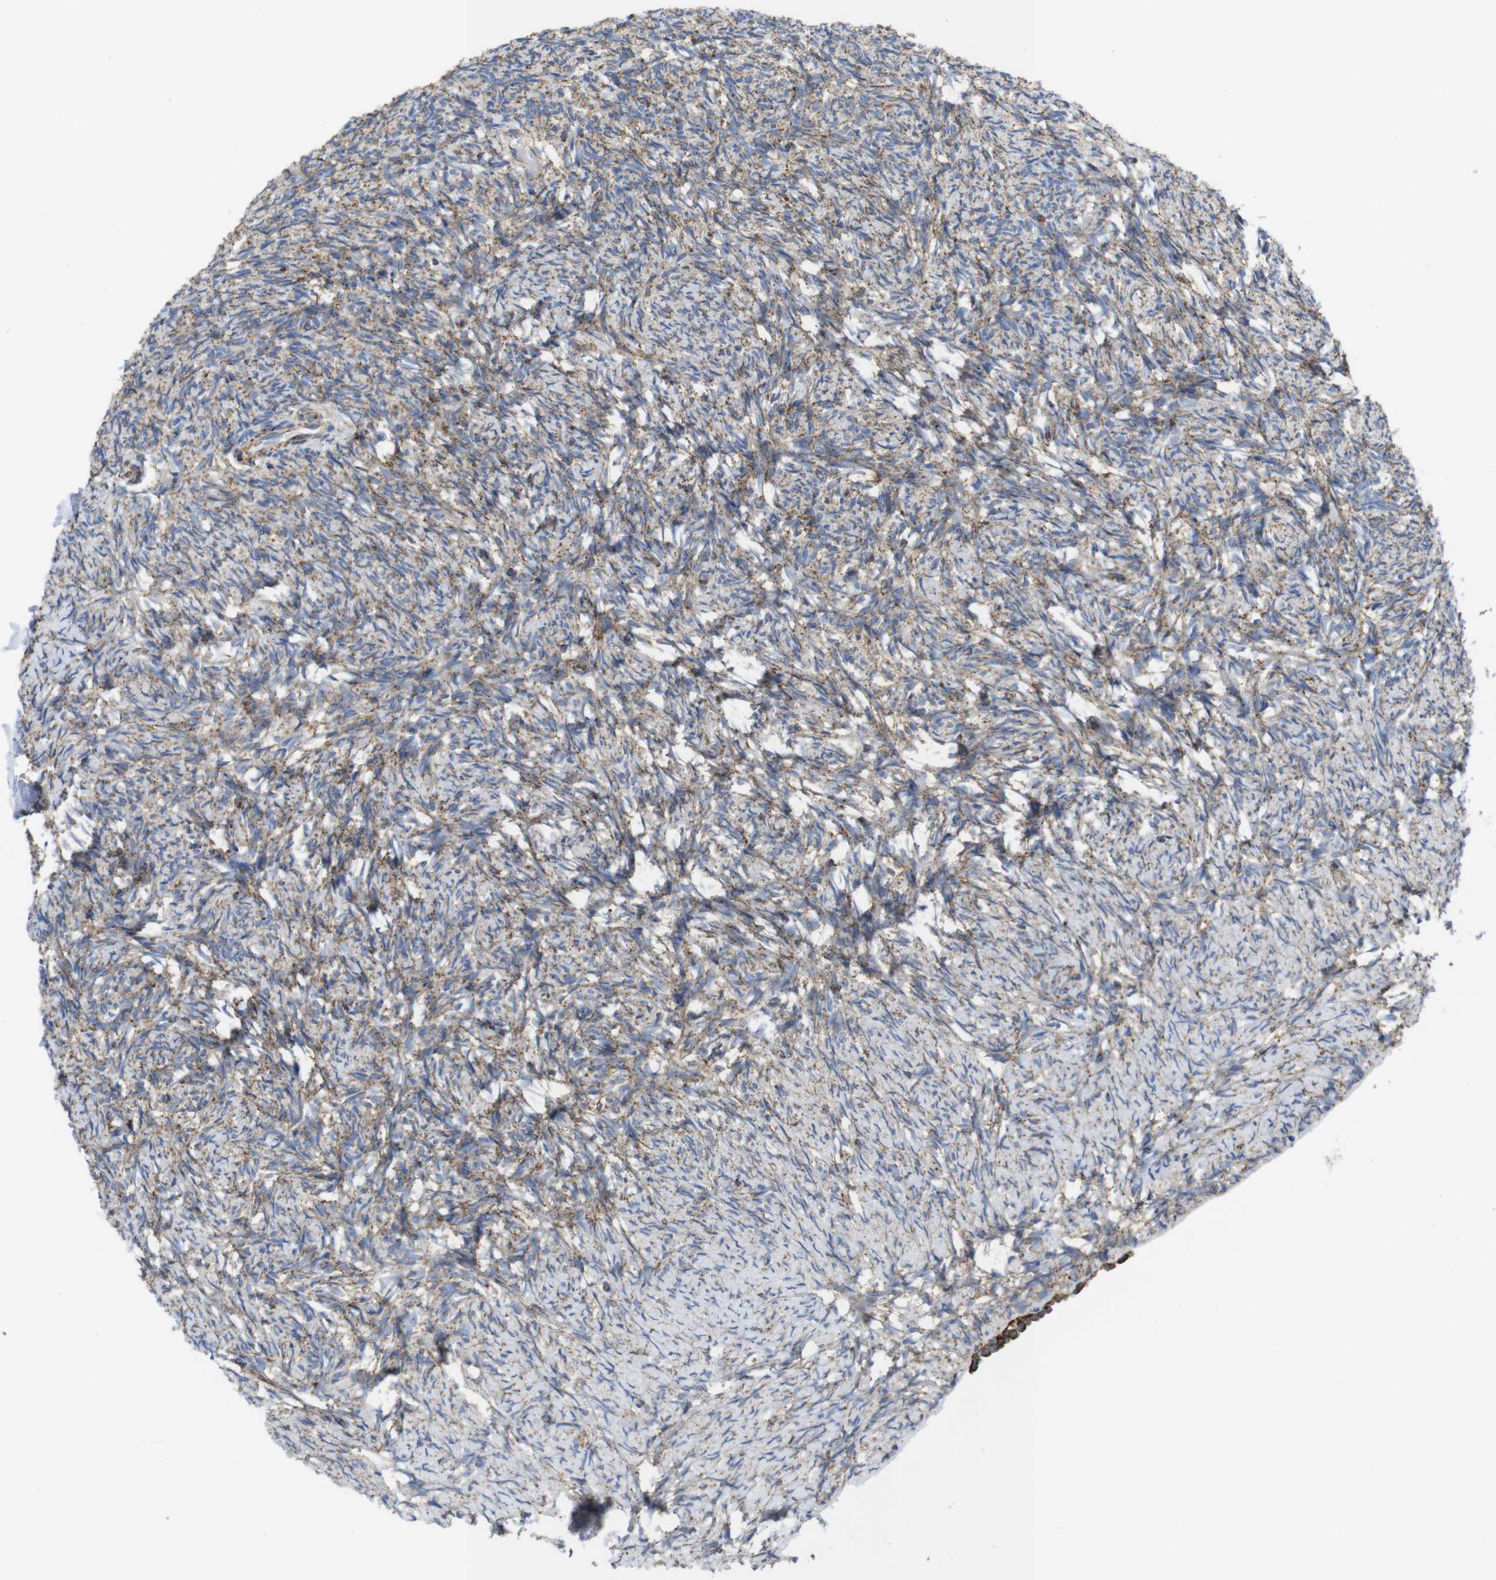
{"staining": {"intensity": "moderate", "quantity": "25%-75%", "location": "cytoplasmic/membranous"}, "tissue": "ovary", "cell_type": "Ovarian stroma cells", "image_type": "normal", "snomed": [{"axis": "morphology", "description": "Normal tissue, NOS"}, {"axis": "topography", "description": "Ovary"}], "caption": "Protein staining of benign ovary reveals moderate cytoplasmic/membranous positivity in about 25%-75% of ovarian stroma cells. The staining was performed using DAB, with brown indicating positive protein expression. Nuclei are stained blue with hematoxylin.", "gene": "TMEM192", "patient": {"sex": "female", "age": 60}}